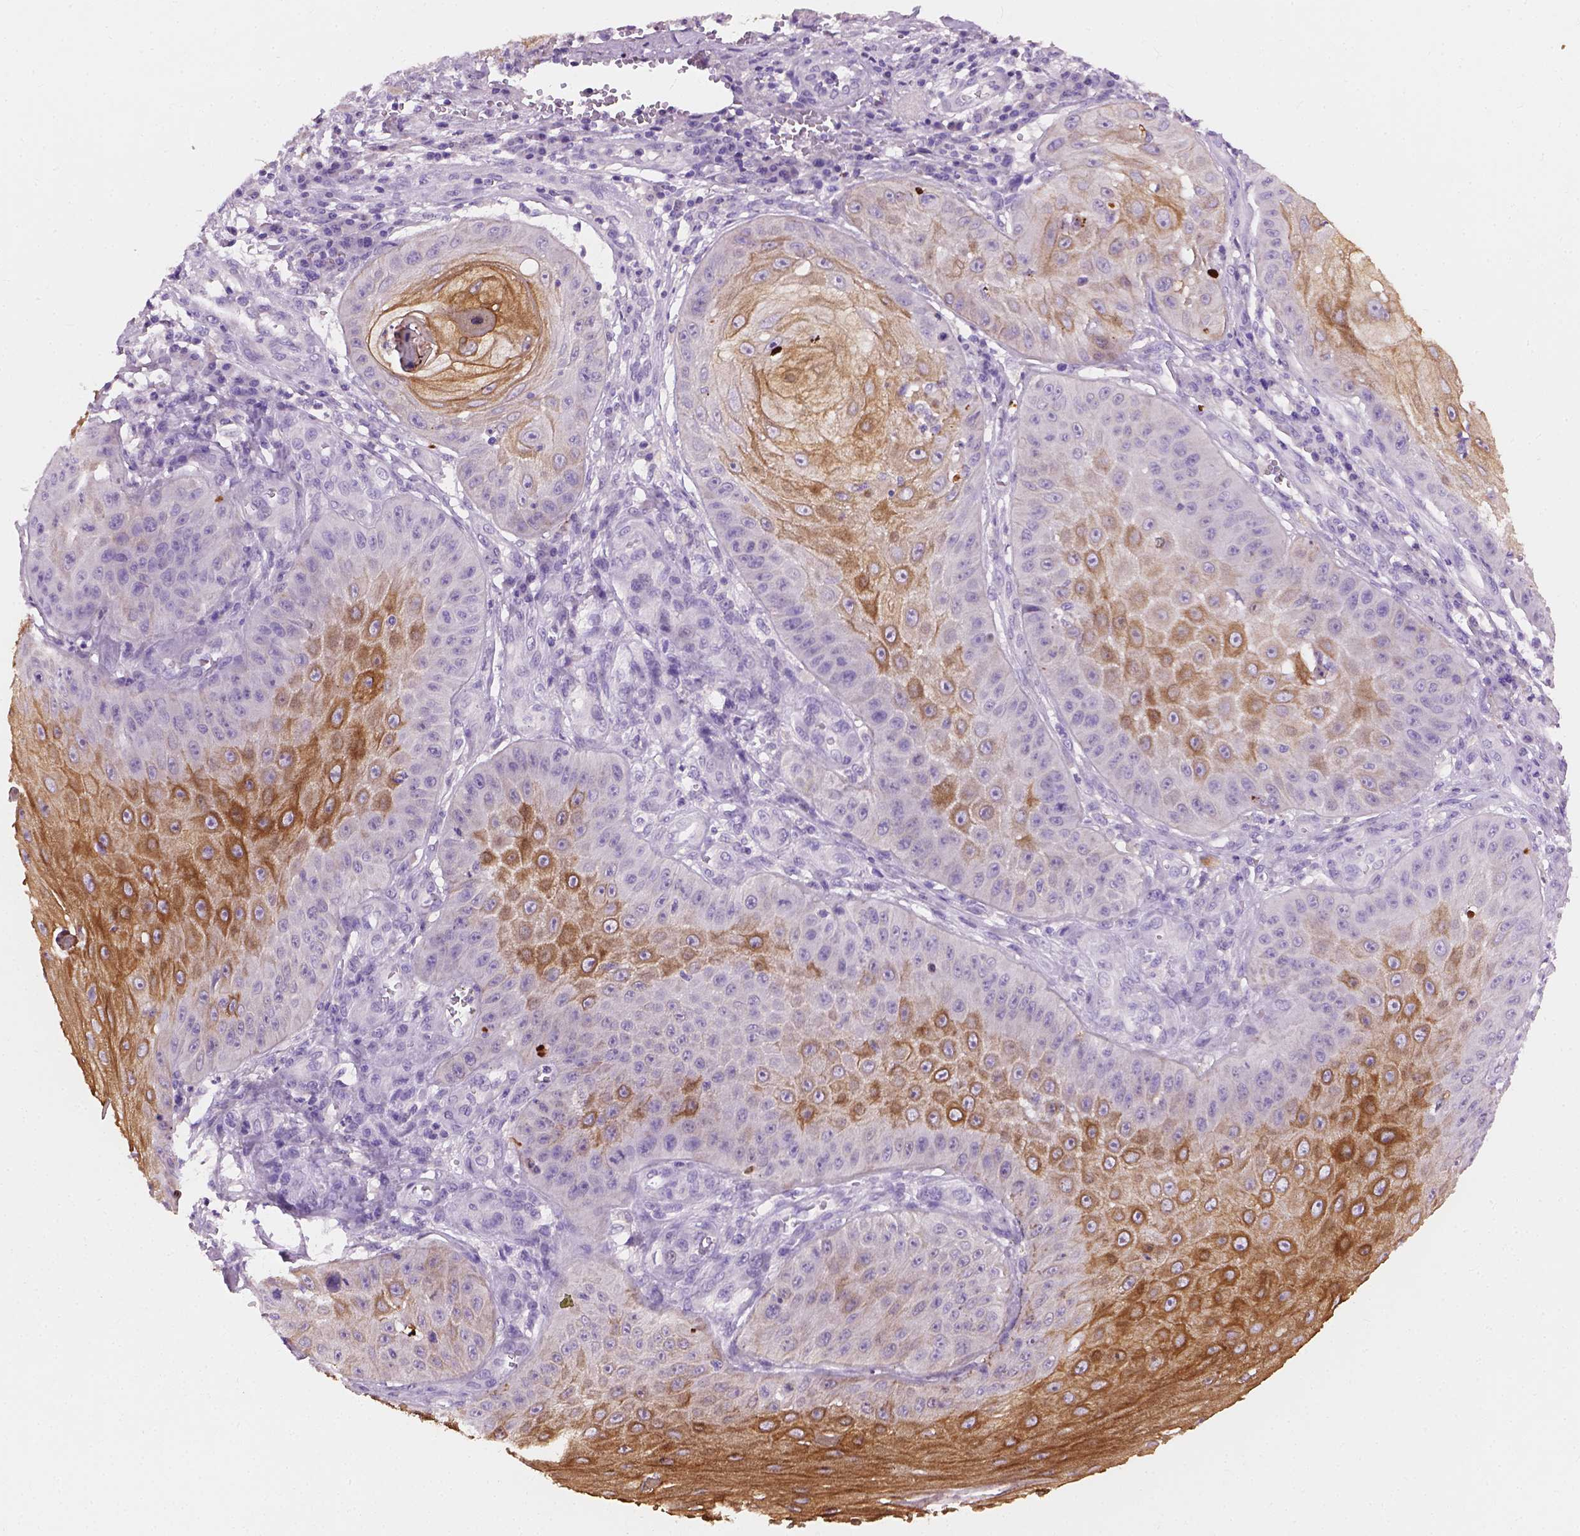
{"staining": {"intensity": "moderate", "quantity": "25%-75%", "location": "cytoplasmic/membranous"}, "tissue": "skin cancer", "cell_type": "Tumor cells", "image_type": "cancer", "snomed": [{"axis": "morphology", "description": "Squamous cell carcinoma, NOS"}, {"axis": "topography", "description": "Skin"}], "caption": "High-power microscopy captured an IHC photomicrograph of skin cancer, revealing moderate cytoplasmic/membranous positivity in about 25%-75% of tumor cells.", "gene": "KRT17", "patient": {"sex": "male", "age": 70}}